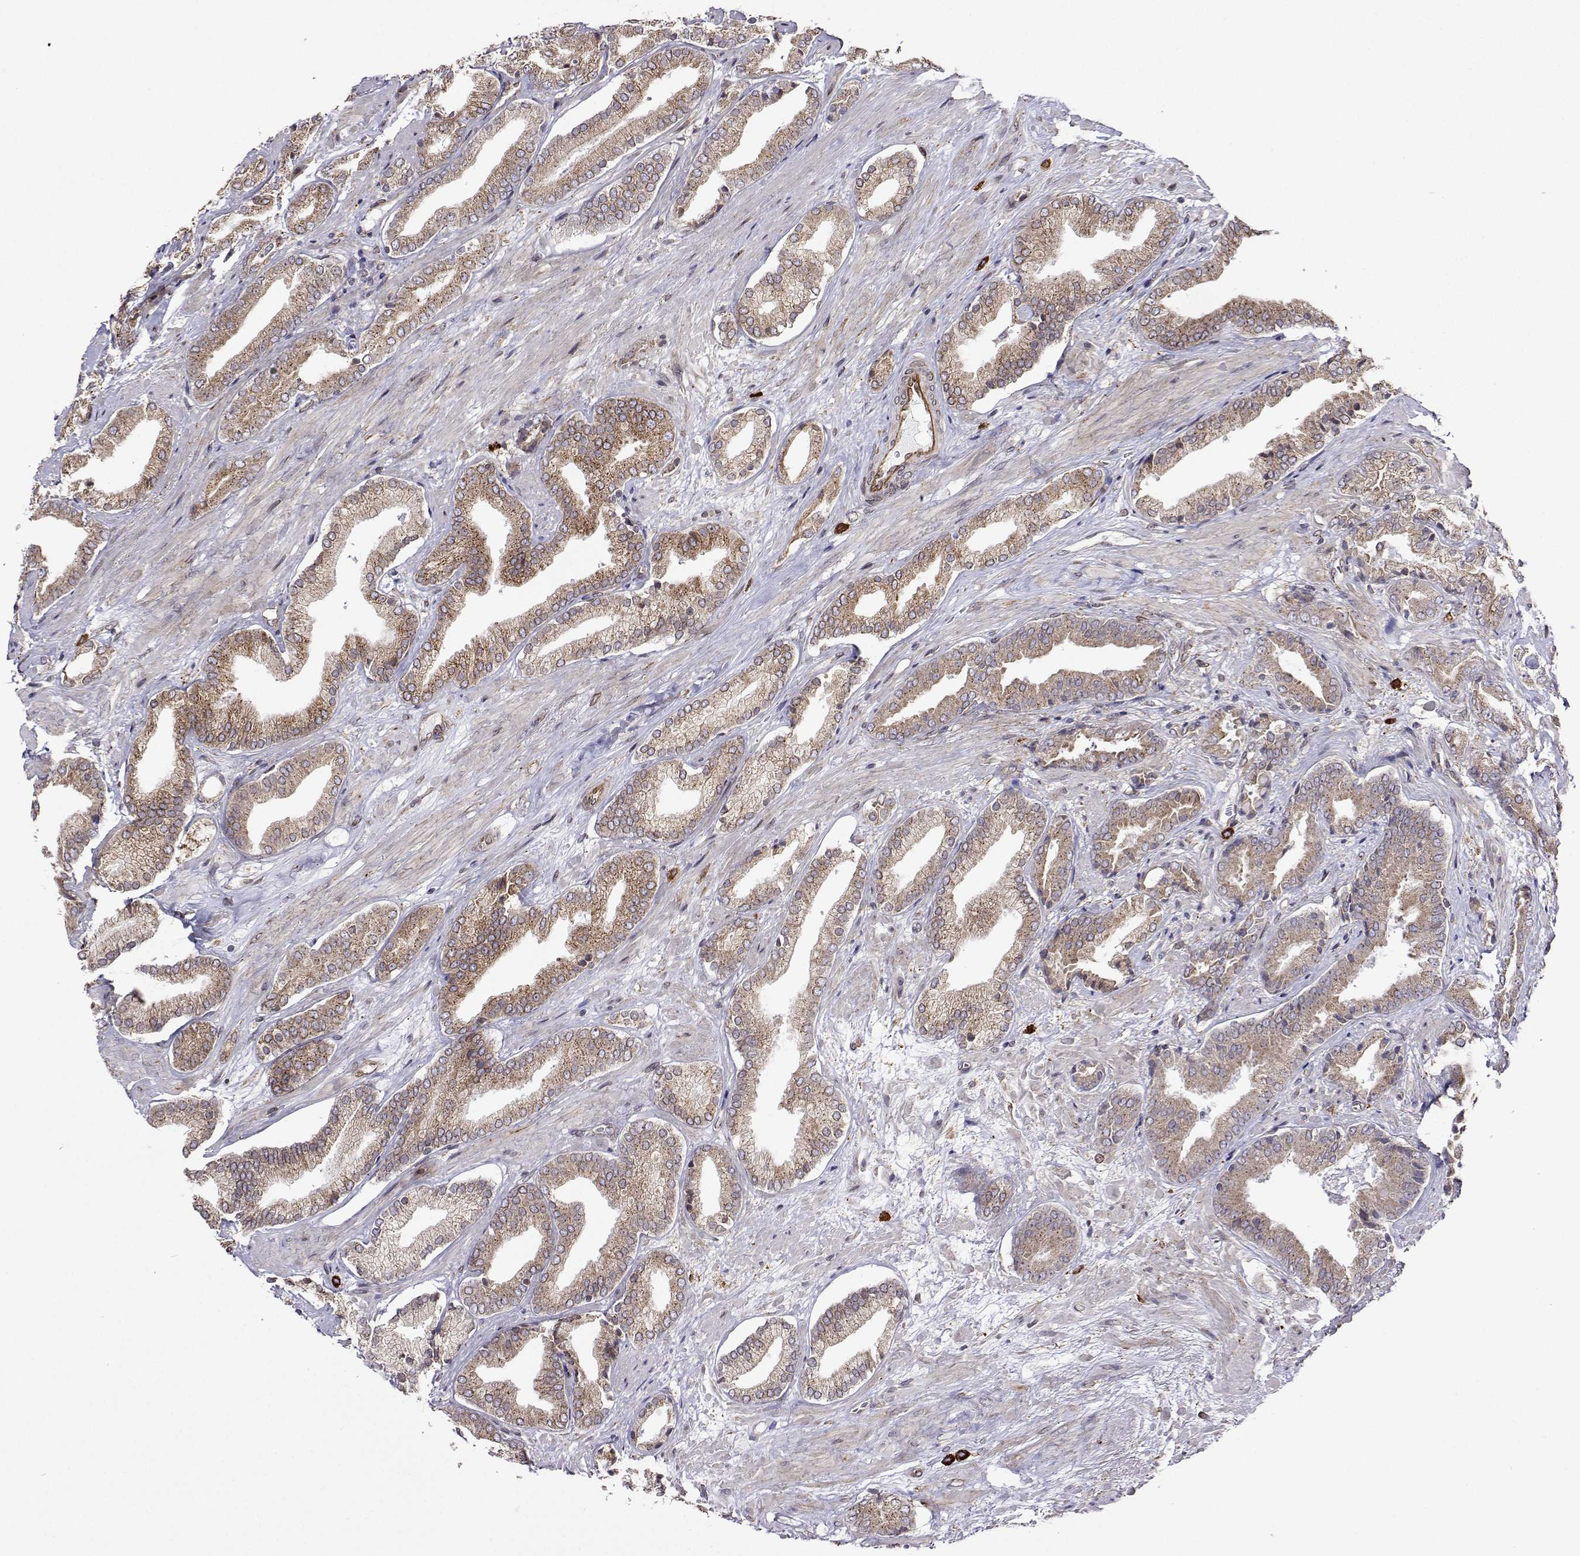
{"staining": {"intensity": "weak", "quantity": ">75%", "location": "cytoplasmic/membranous"}, "tissue": "prostate cancer", "cell_type": "Tumor cells", "image_type": "cancer", "snomed": [{"axis": "morphology", "description": "Adenocarcinoma, High grade"}, {"axis": "topography", "description": "Prostate"}], "caption": "High-grade adenocarcinoma (prostate) stained for a protein (brown) shows weak cytoplasmic/membranous positive positivity in approximately >75% of tumor cells.", "gene": "PGRMC2", "patient": {"sex": "male", "age": 56}}